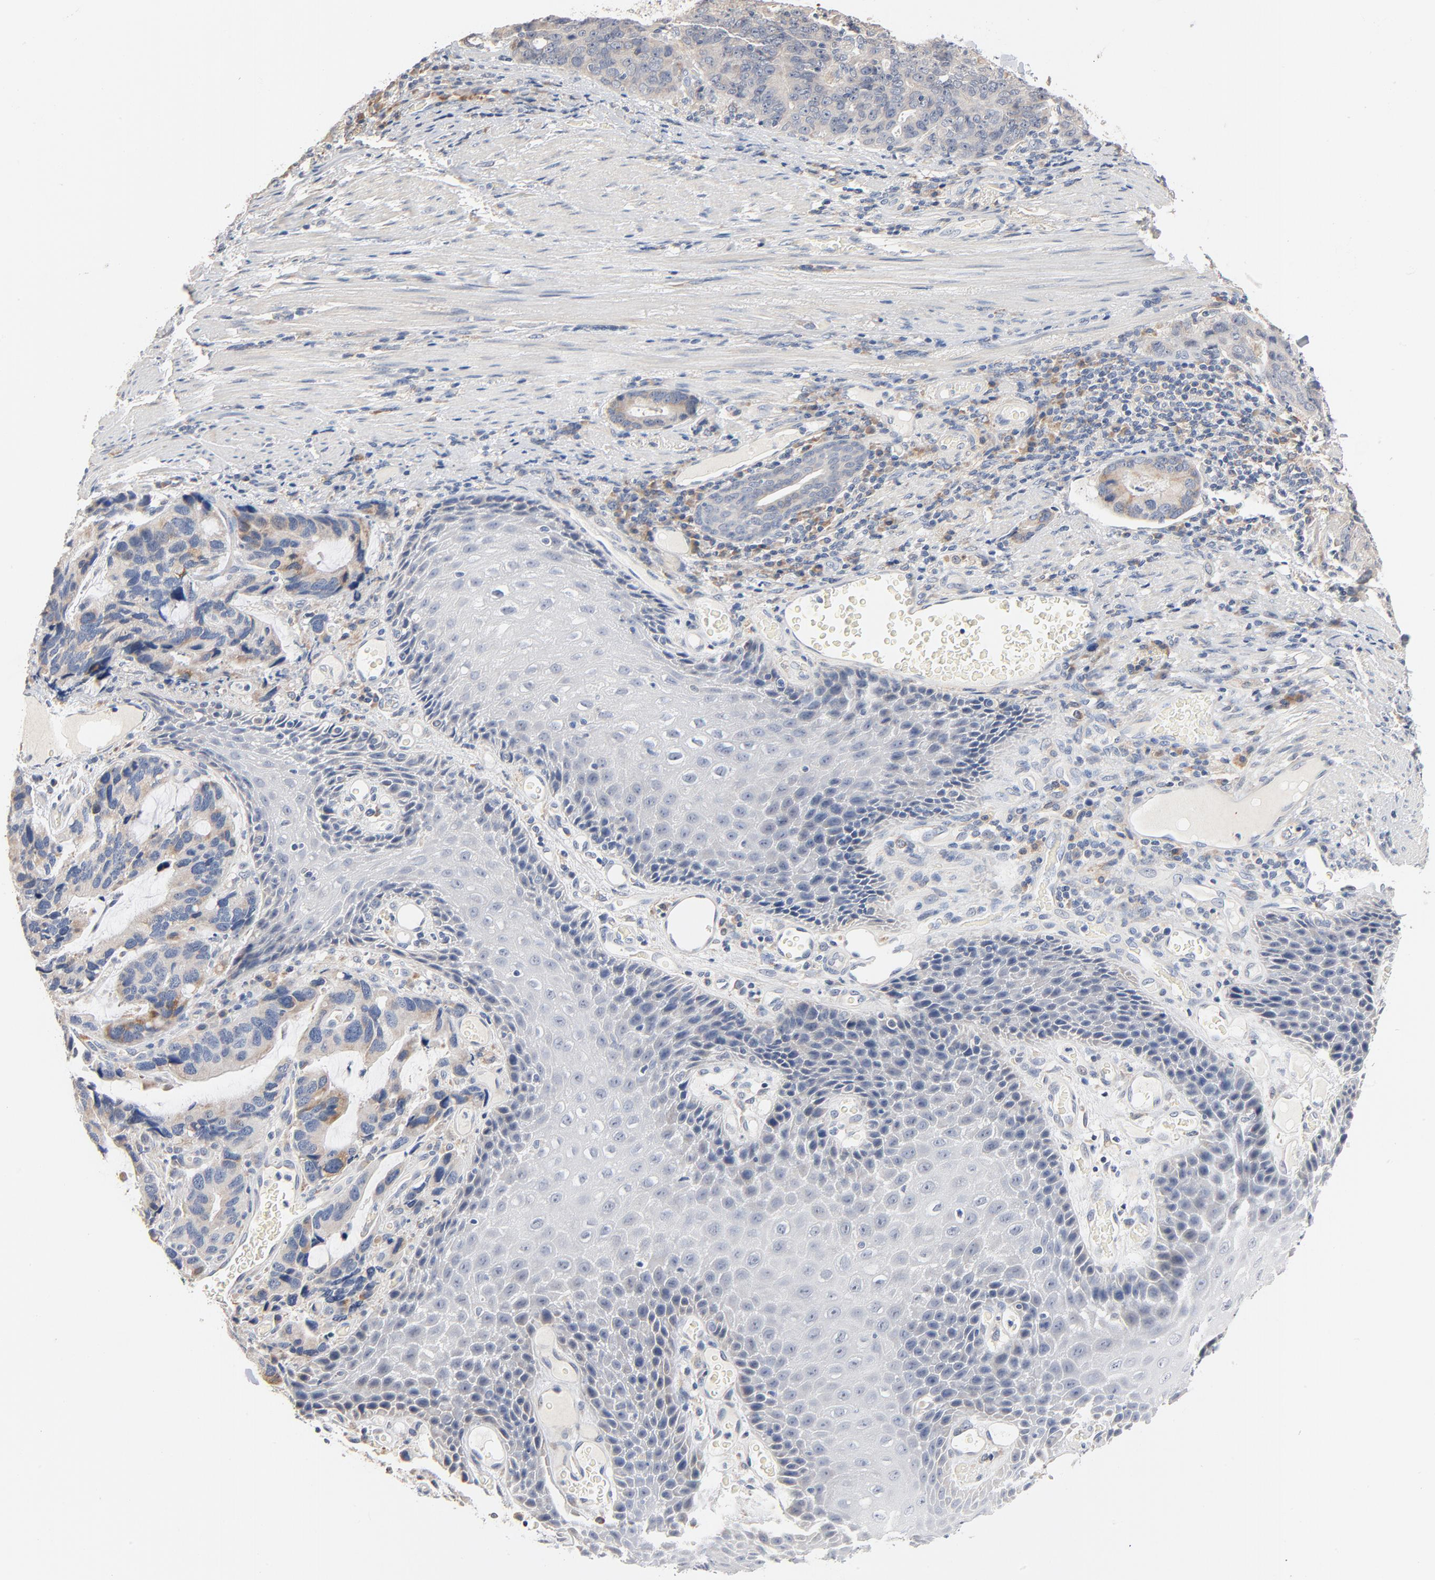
{"staining": {"intensity": "weak", "quantity": "<25%", "location": "cytoplasmic/membranous"}, "tissue": "stomach cancer", "cell_type": "Tumor cells", "image_type": "cancer", "snomed": [{"axis": "morphology", "description": "Adenocarcinoma, NOS"}, {"axis": "topography", "description": "Esophagus"}, {"axis": "topography", "description": "Stomach"}], "caption": "The micrograph reveals no significant staining in tumor cells of adenocarcinoma (stomach).", "gene": "ZDHHC8", "patient": {"sex": "male", "age": 74}}